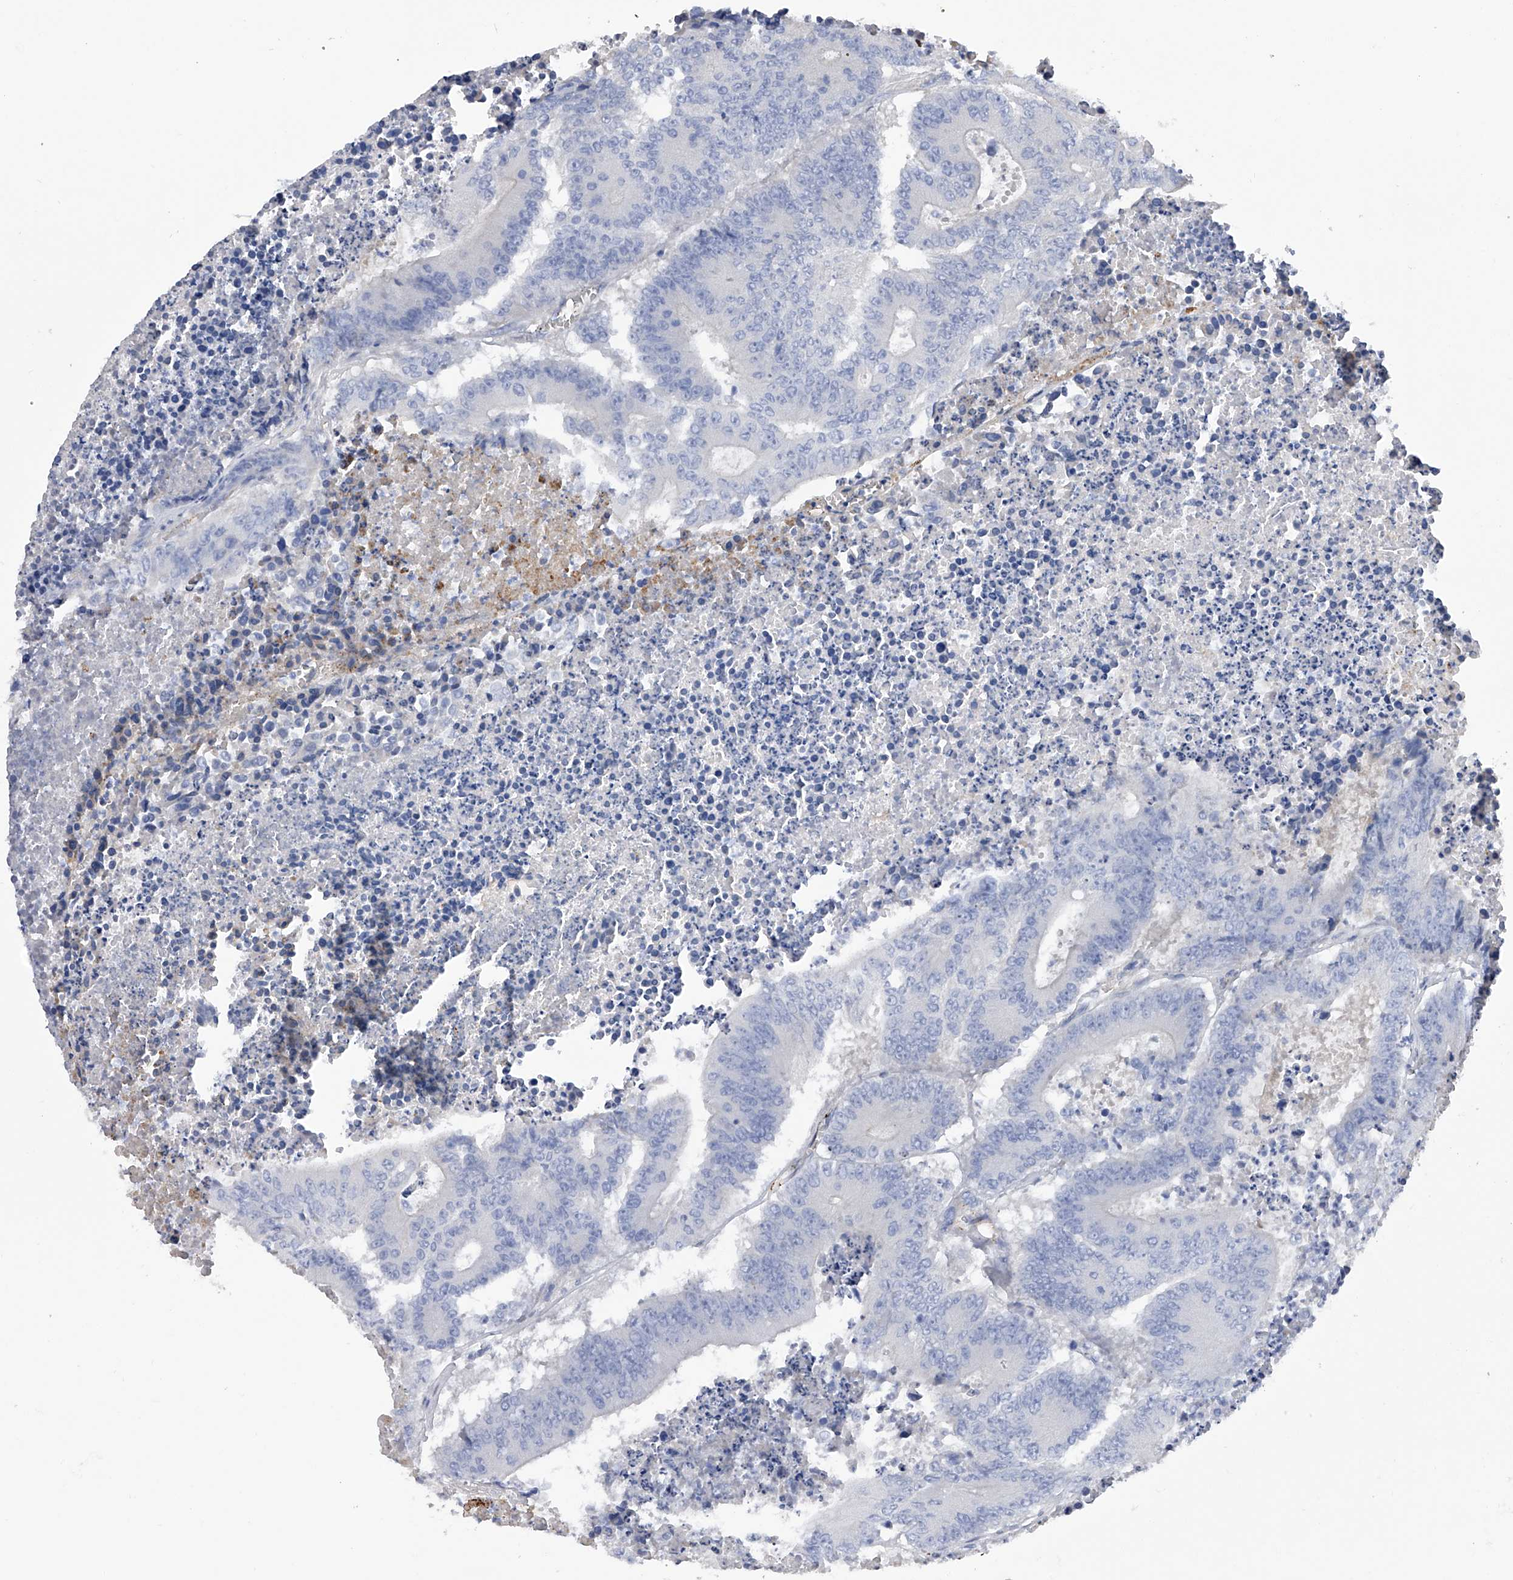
{"staining": {"intensity": "negative", "quantity": "none", "location": "none"}, "tissue": "colorectal cancer", "cell_type": "Tumor cells", "image_type": "cancer", "snomed": [{"axis": "morphology", "description": "Adenocarcinoma, NOS"}, {"axis": "topography", "description": "Colon"}], "caption": "Tumor cells are negative for brown protein staining in colorectal cancer.", "gene": "RWDD2A", "patient": {"sex": "male", "age": 87}}